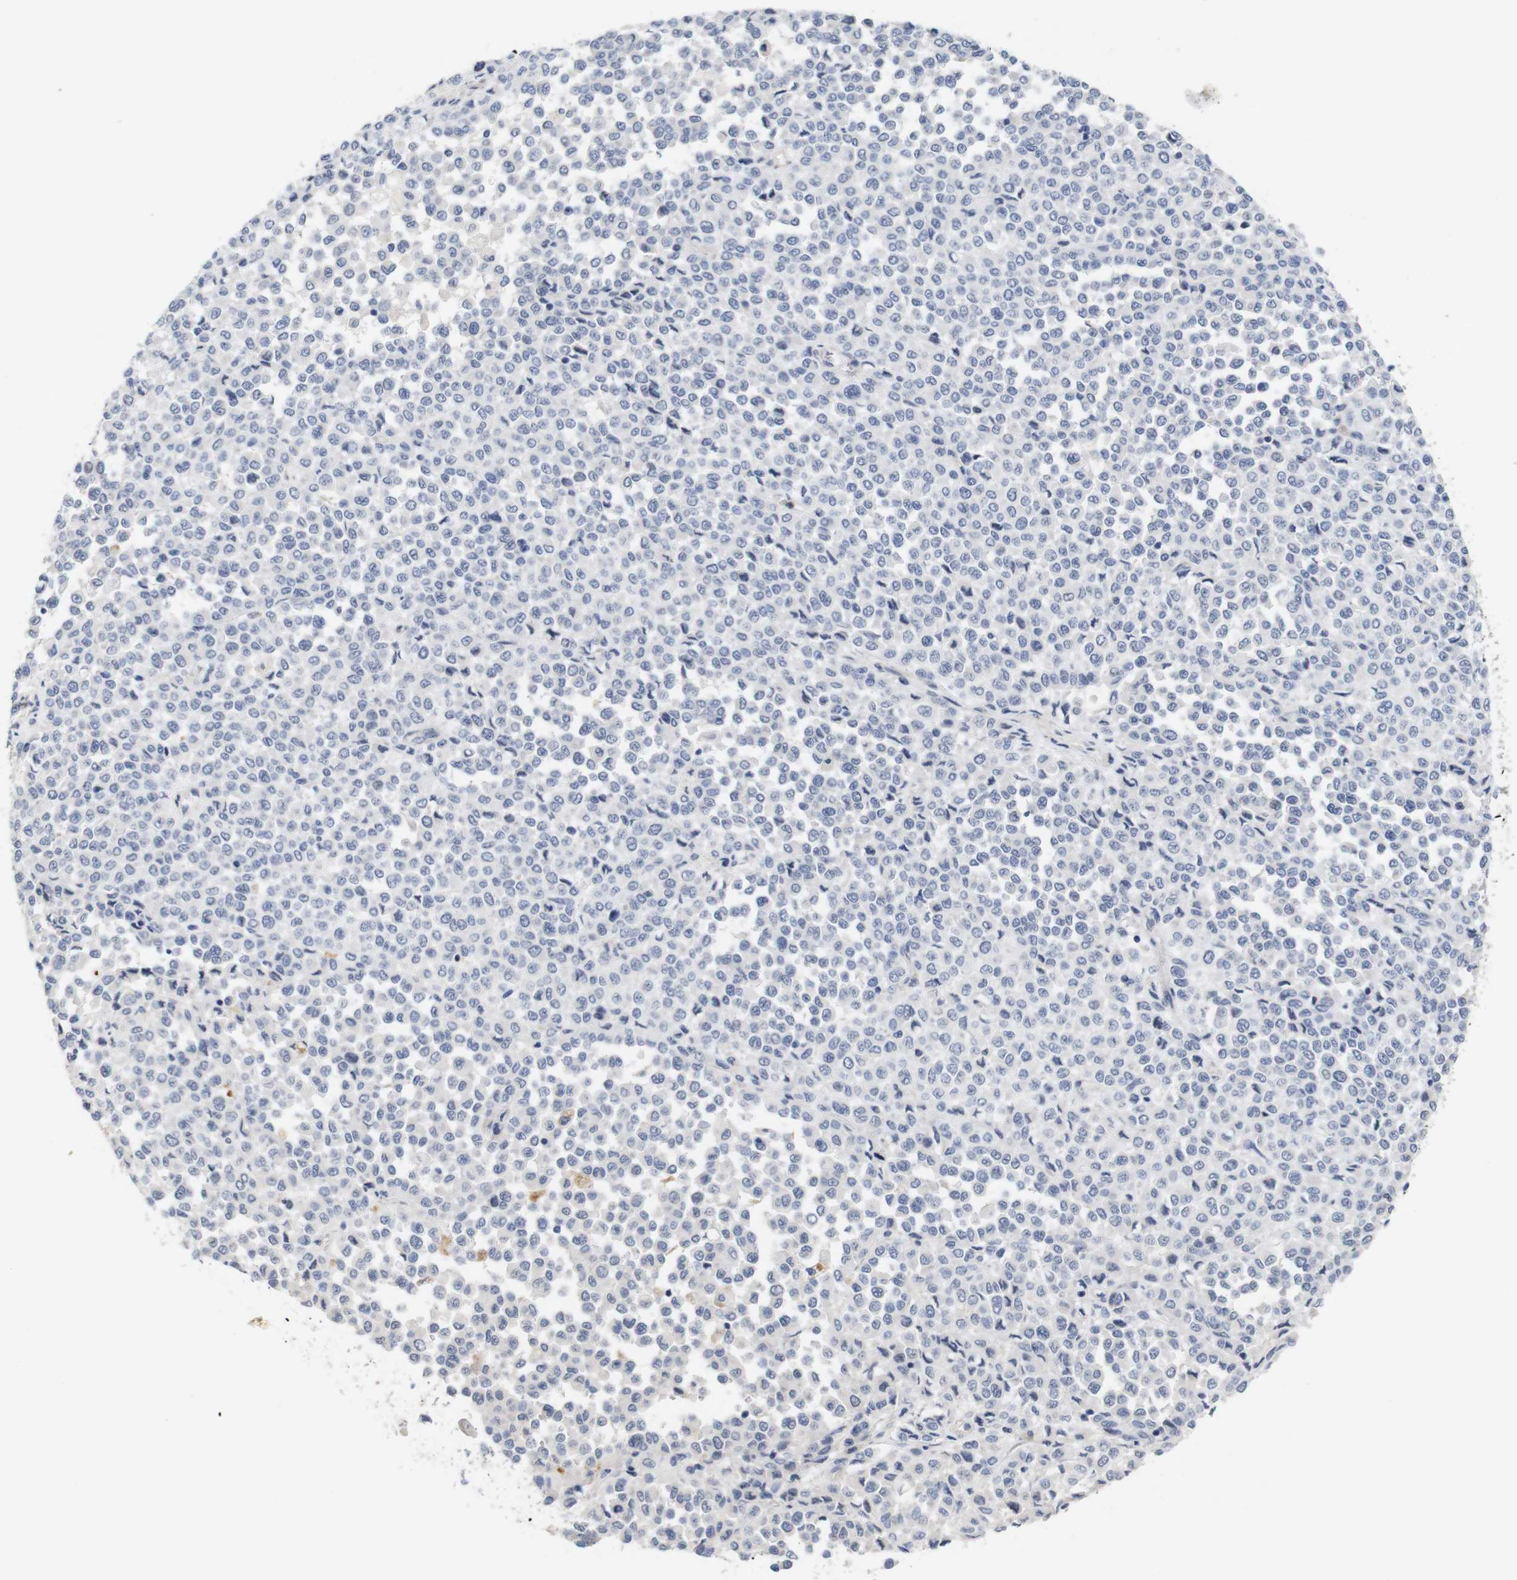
{"staining": {"intensity": "negative", "quantity": "none", "location": "none"}, "tissue": "melanoma", "cell_type": "Tumor cells", "image_type": "cancer", "snomed": [{"axis": "morphology", "description": "Malignant melanoma, Metastatic site"}, {"axis": "topography", "description": "Pancreas"}], "caption": "High power microscopy histopathology image of an immunohistochemistry photomicrograph of malignant melanoma (metastatic site), revealing no significant positivity in tumor cells.", "gene": "CYB561", "patient": {"sex": "female", "age": 30}}